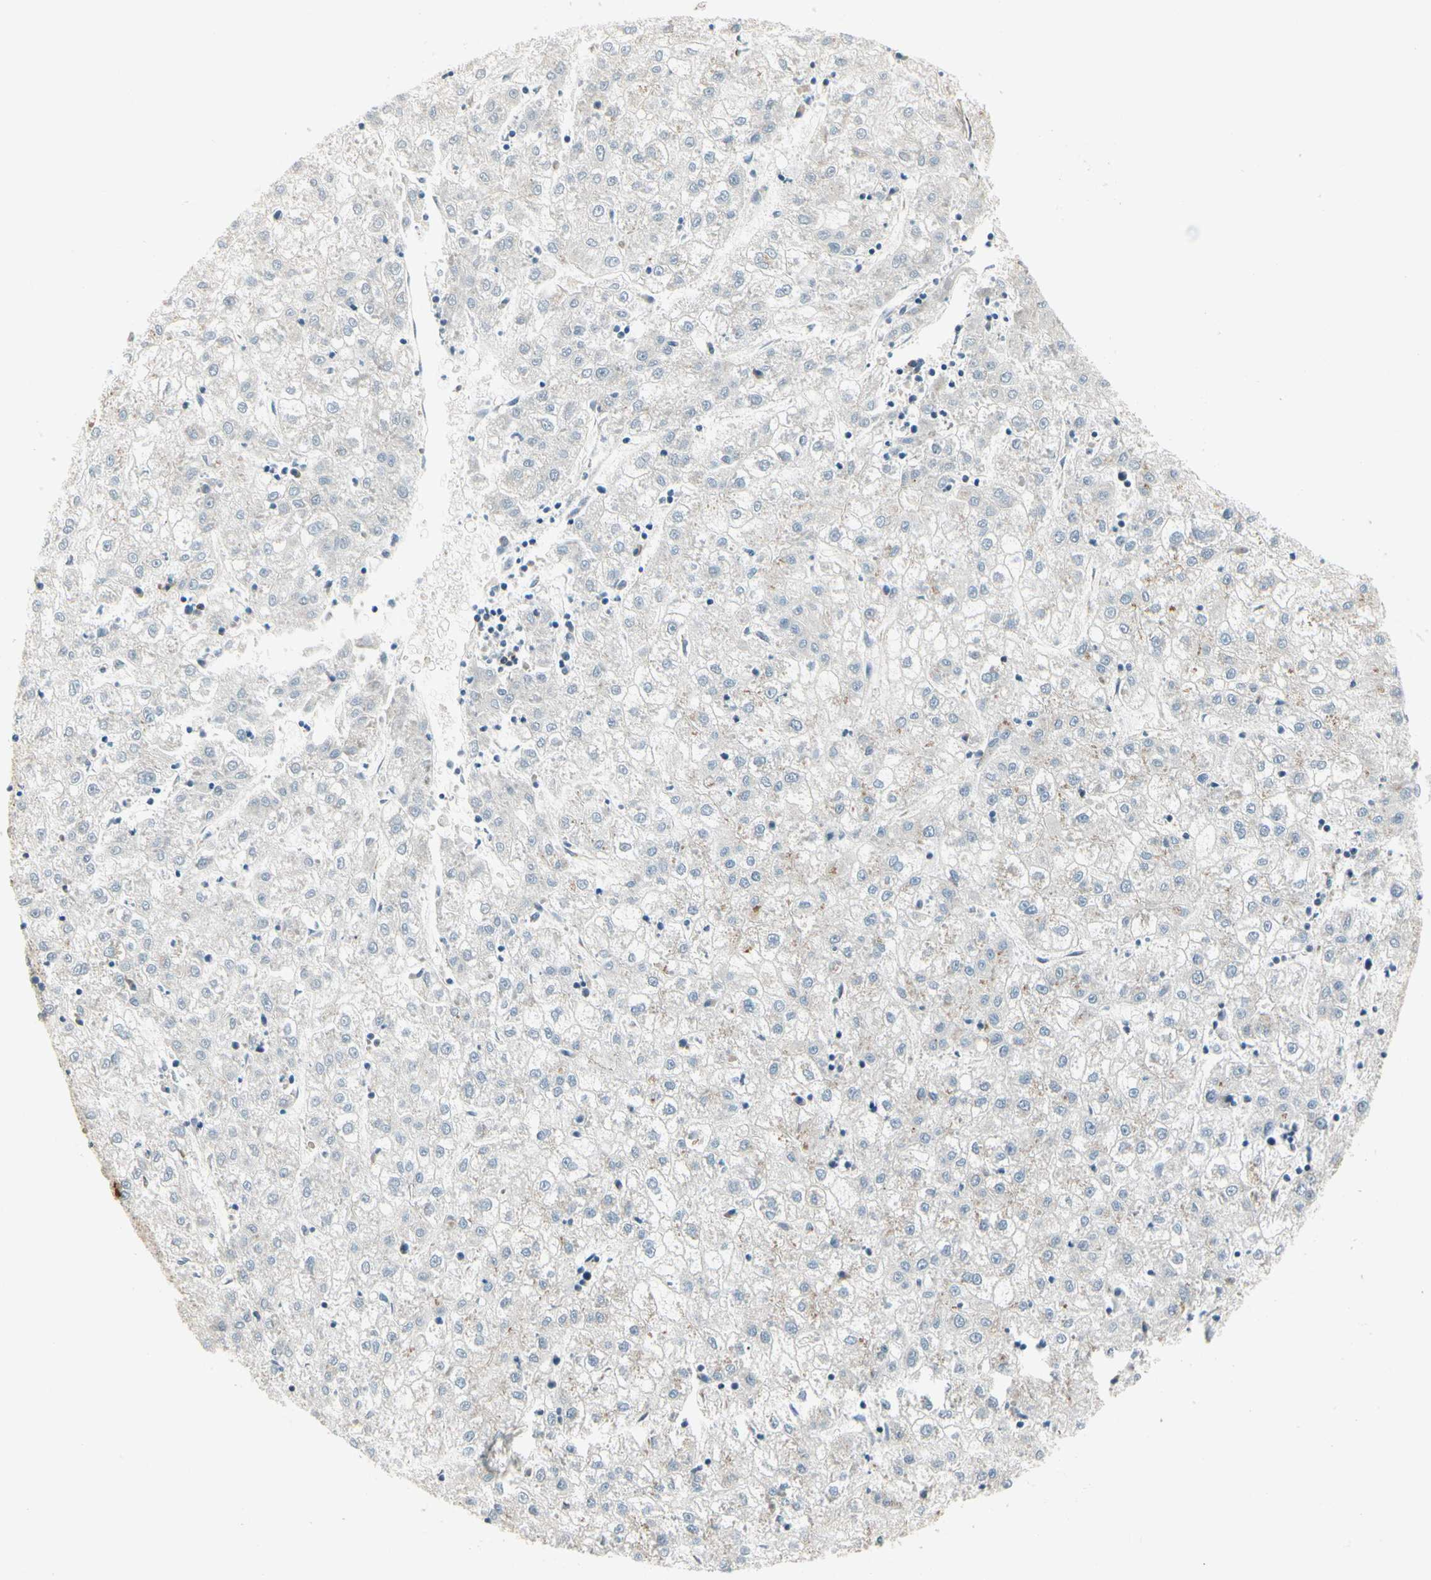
{"staining": {"intensity": "negative", "quantity": "none", "location": "none"}, "tissue": "liver cancer", "cell_type": "Tumor cells", "image_type": "cancer", "snomed": [{"axis": "morphology", "description": "Carcinoma, Hepatocellular, NOS"}, {"axis": "topography", "description": "Liver"}], "caption": "Tumor cells show no significant expression in liver hepatocellular carcinoma.", "gene": "ABCA3", "patient": {"sex": "male", "age": 72}}